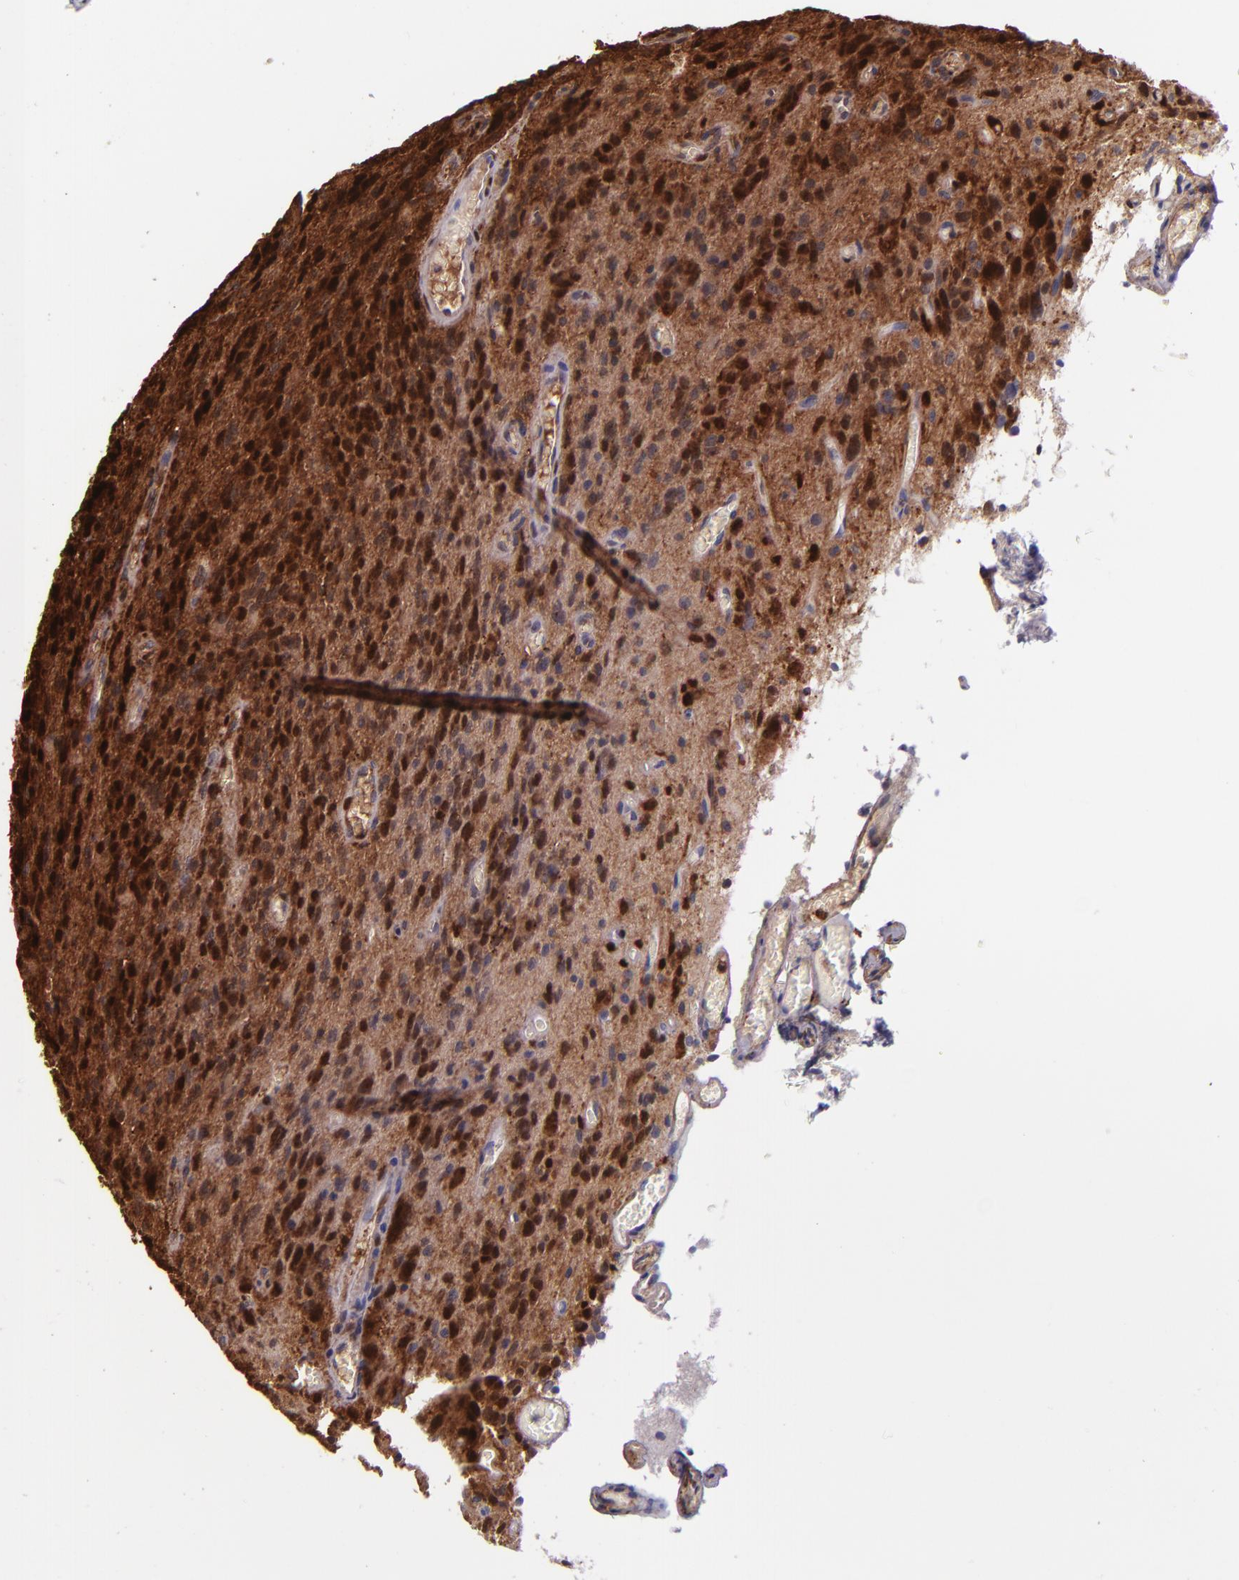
{"staining": {"intensity": "strong", "quantity": ">75%", "location": "cytoplasmic/membranous,nuclear"}, "tissue": "glioma", "cell_type": "Tumor cells", "image_type": "cancer", "snomed": [{"axis": "morphology", "description": "Glioma, malignant, Low grade"}, {"axis": "topography", "description": "Brain"}], "caption": "A high amount of strong cytoplasmic/membranous and nuclear expression is seen in approximately >75% of tumor cells in glioma tissue. (DAB (3,3'-diaminobenzidine) = brown stain, brightfield microscopy at high magnification).", "gene": "LGALS1", "patient": {"sex": "female", "age": 15}}